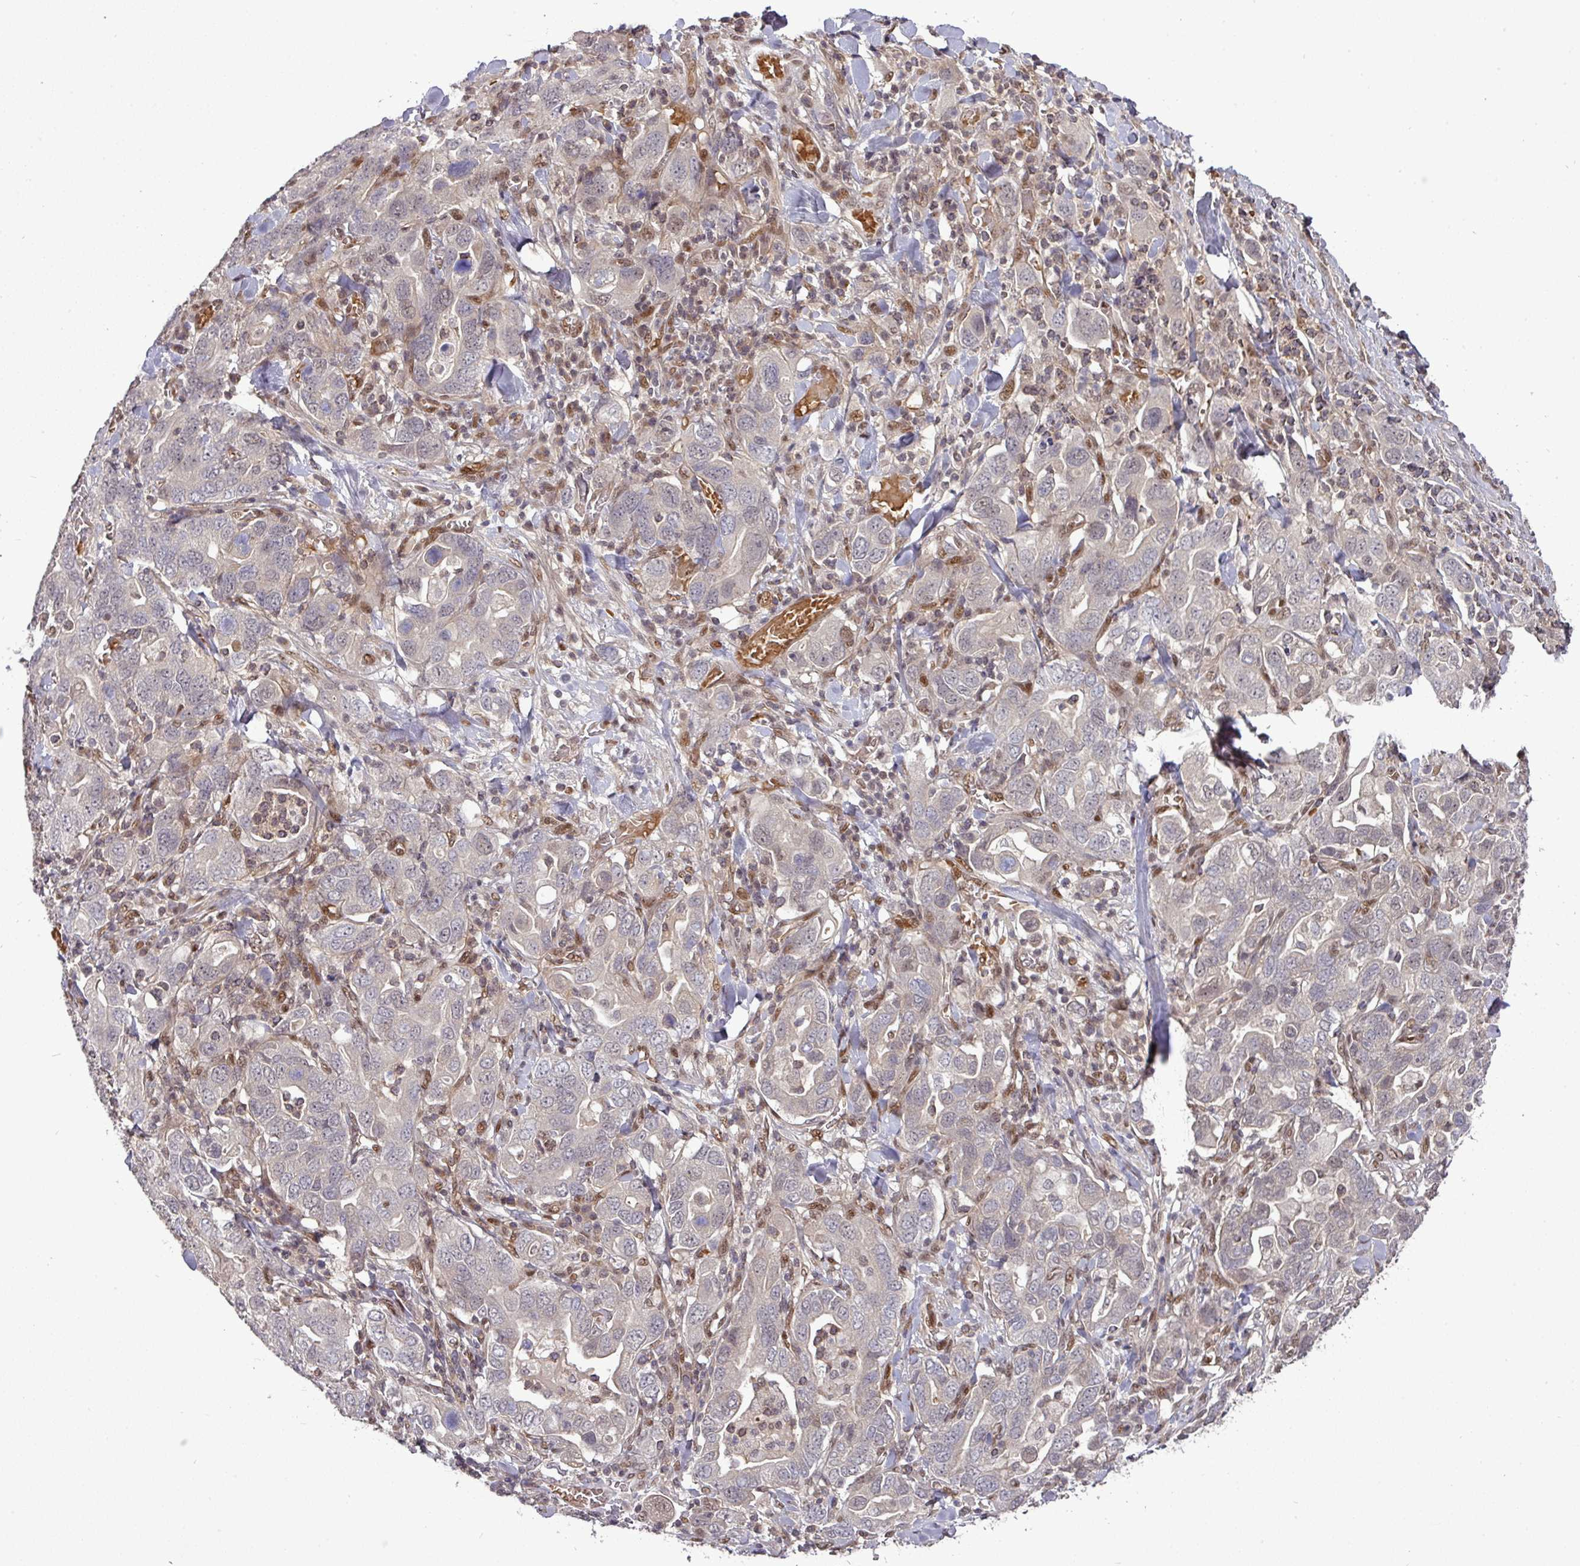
{"staining": {"intensity": "weak", "quantity": "<25%", "location": "nuclear"}, "tissue": "stomach cancer", "cell_type": "Tumor cells", "image_type": "cancer", "snomed": [{"axis": "morphology", "description": "Adenocarcinoma, NOS"}, {"axis": "topography", "description": "Stomach, upper"}, {"axis": "topography", "description": "Stomach"}], "caption": "High magnification brightfield microscopy of adenocarcinoma (stomach) stained with DAB (brown) and counterstained with hematoxylin (blue): tumor cells show no significant expression. (Brightfield microscopy of DAB (3,3'-diaminobenzidine) immunohistochemistry at high magnification).", "gene": "CIC", "patient": {"sex": "male", "age": 62}}